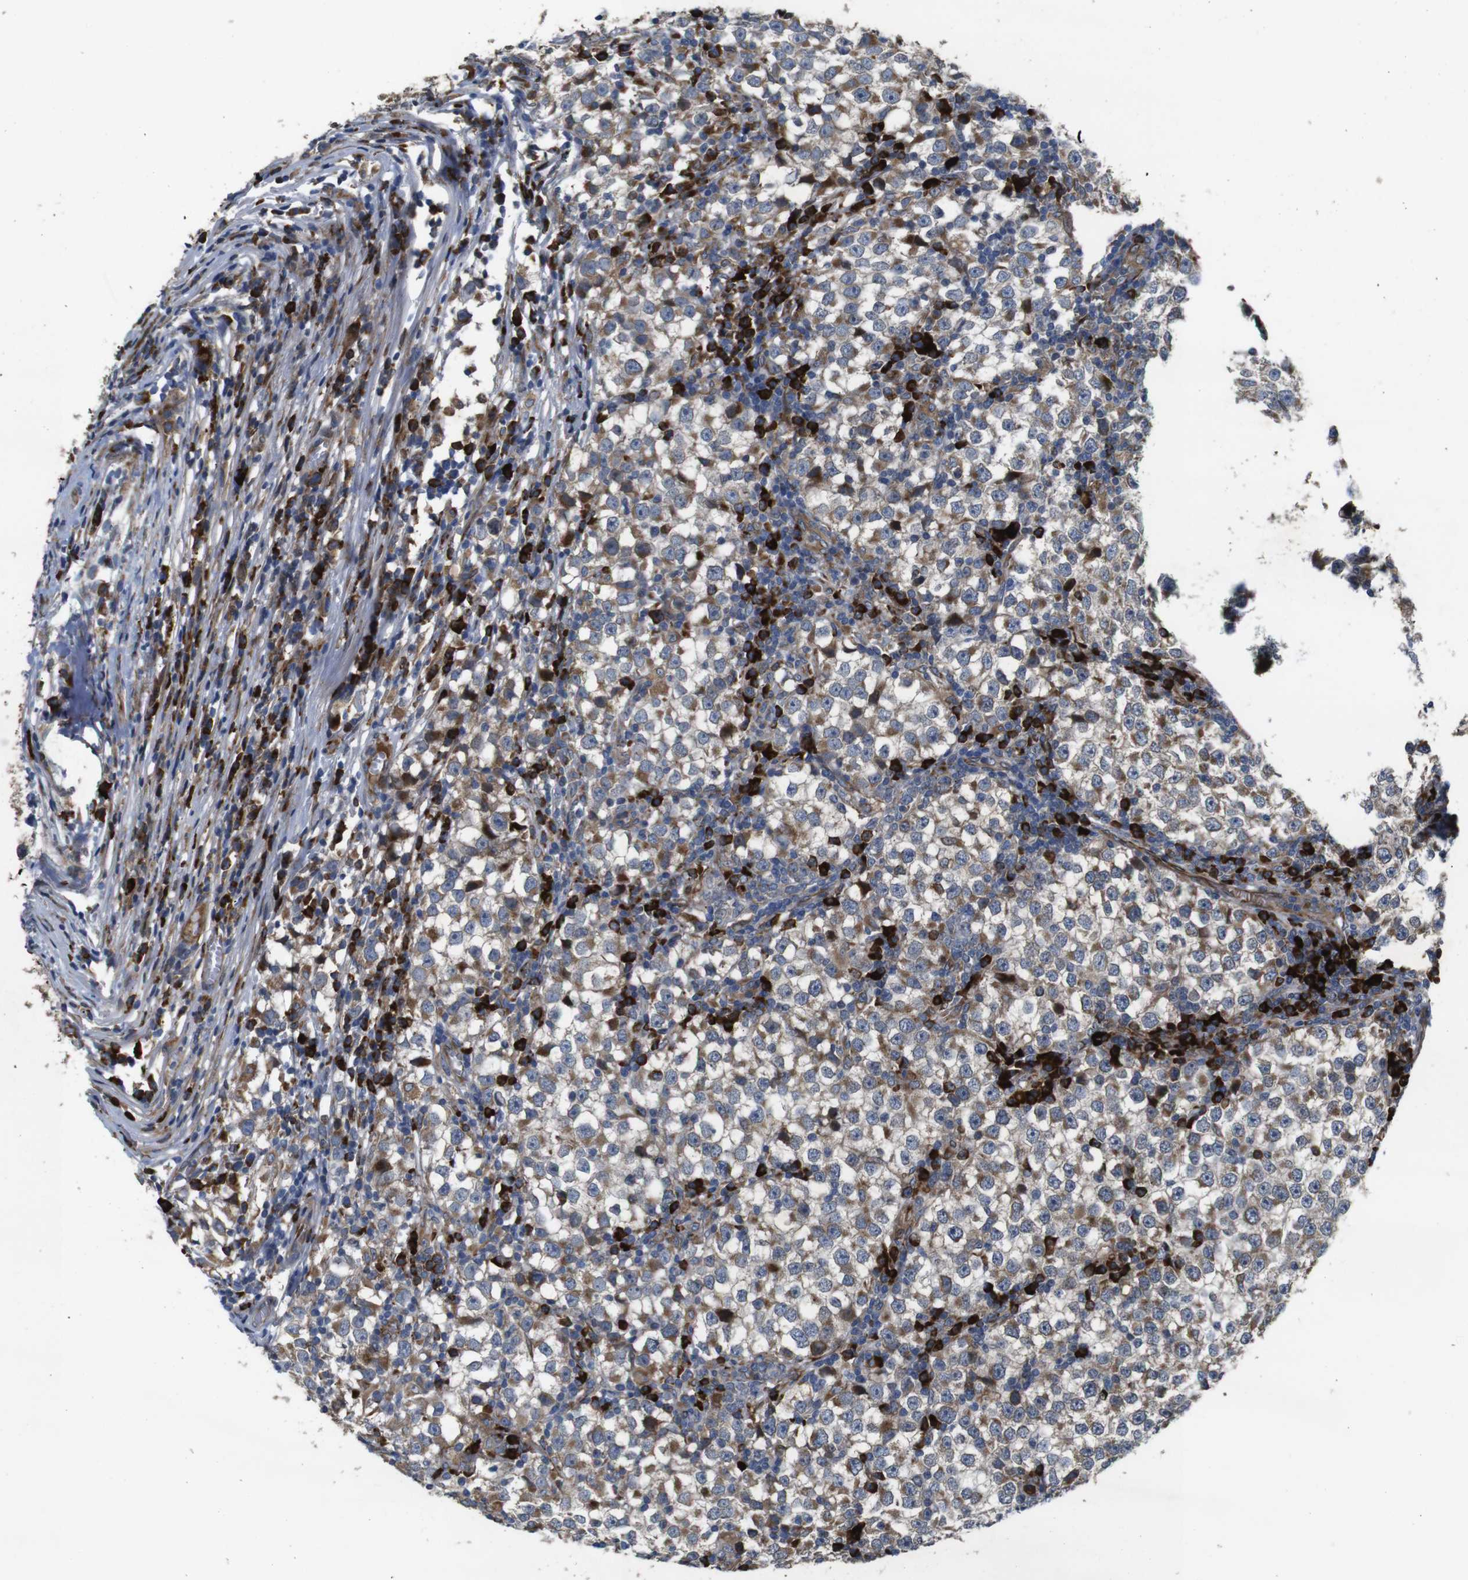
{"staining": {"intensity": "moderate", "quantity": "25%-75%", "location": "cytoplasmic/membranous"}, "tissue": "testis cancer", "cell_type": "Tumor cells", "image_type": "cancer", "snomed": [{"axis": "morphology", "description": "Seminoma, NOS"}, {"axis": "topography", "description": "Testis"}], "caption": "A high-resolution photomicrograph shows IHC staining of testis seminoma, which exhibits moderate cytoplasmic/membranous expression in about 25%-75% of tumor cells.", "gene": "UBE2G2", "patient": {"sex": "male", "age": 65}}